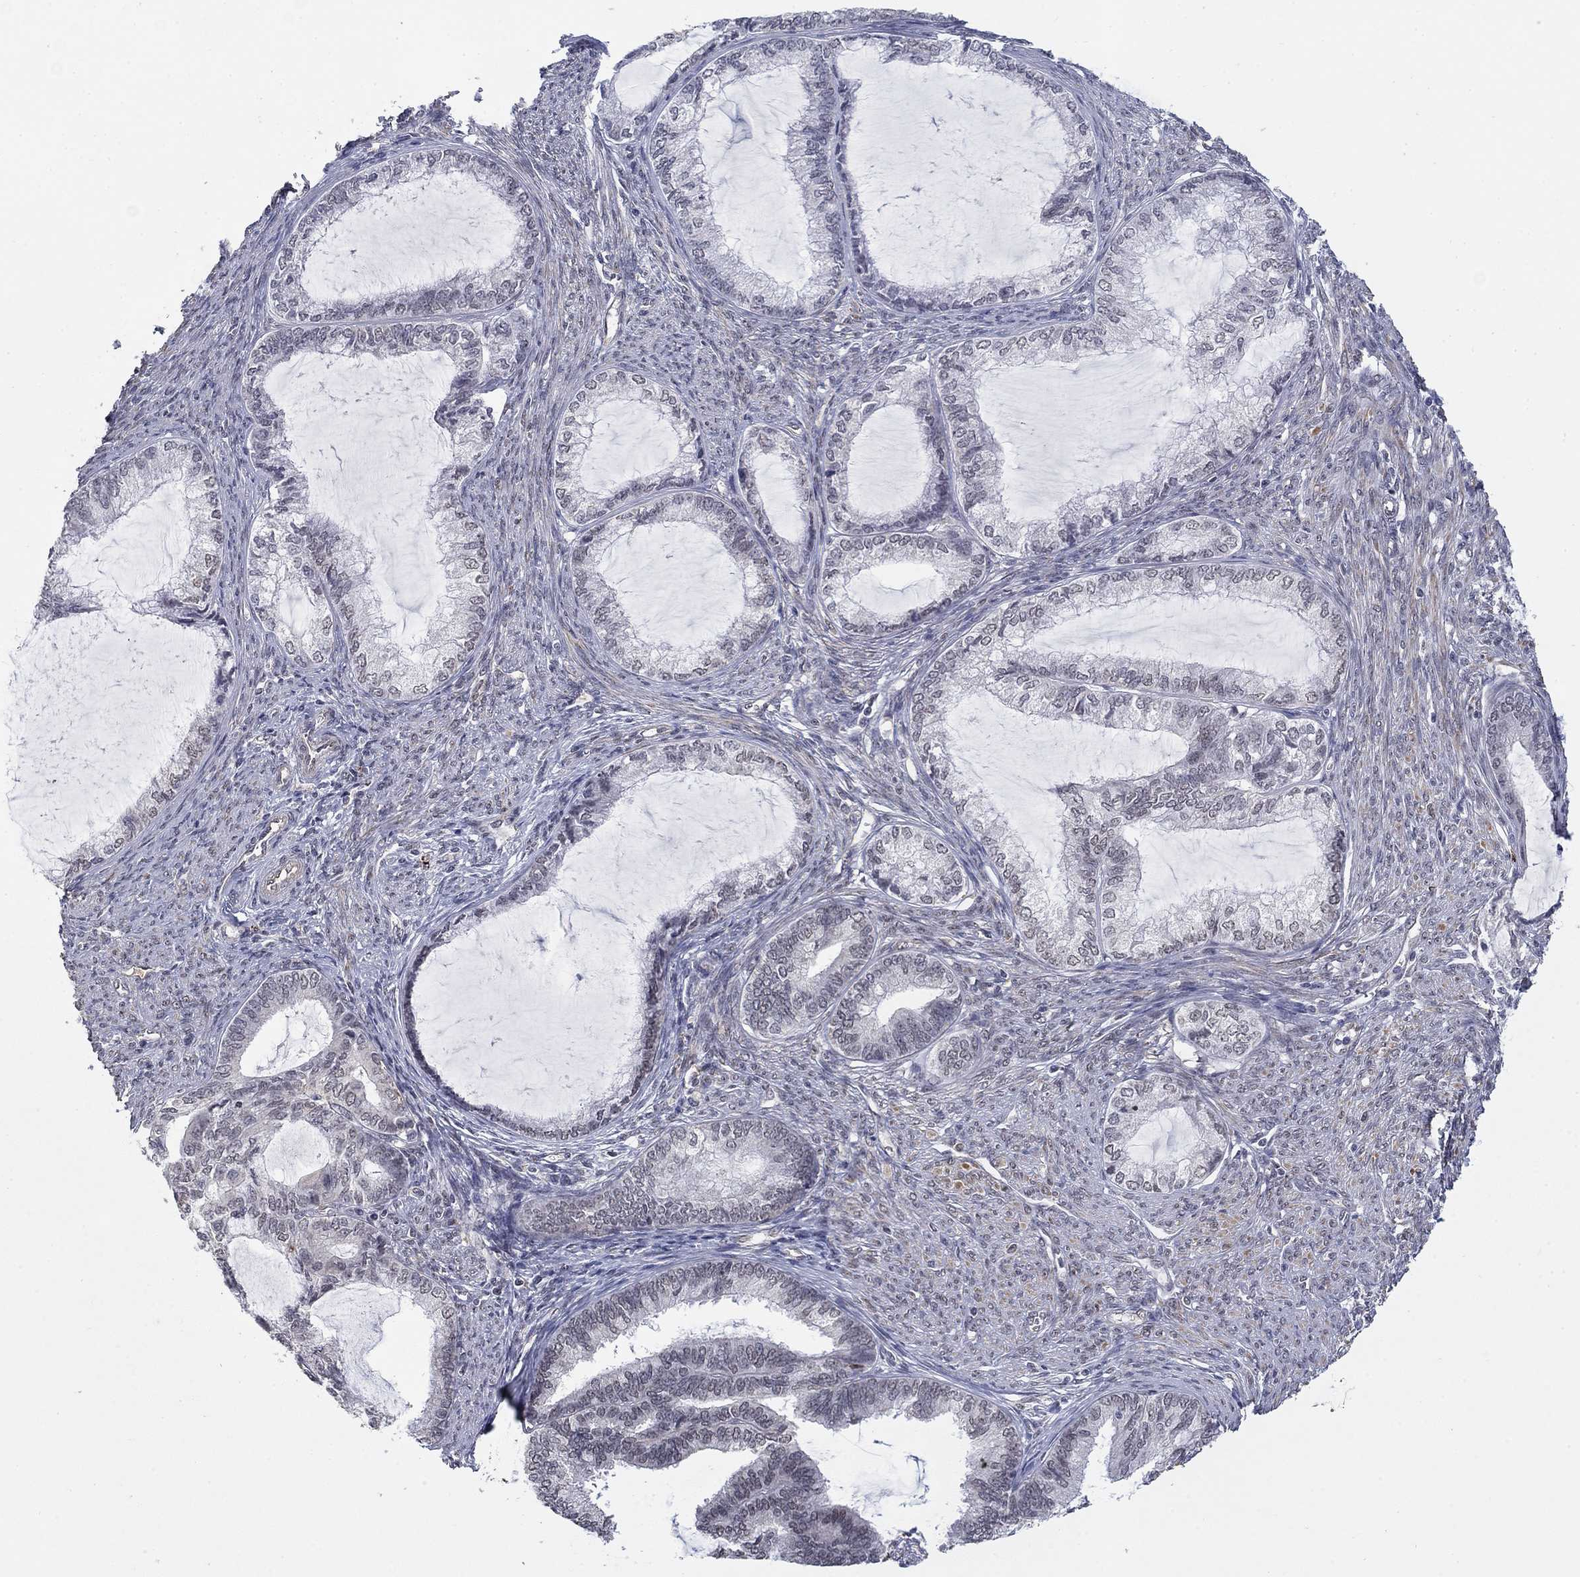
{"staining": {"intensity": "negative", "quantity": "none", "location": "none"}, "tissue": "endometrial cancer", "cell_type": "Tumor cells", "image_type": "cancer", "snomed": [{"axis": "morphology", "description": "Adenocarcinoma, NOS"}, {"axis": "topography", "description": "Endometrium"}], "caption": "The micrograph reveals no significant staining in tumor cells of adenocarcinoma (endometrial). The staining was performed using DAB (3,3'-diaminobenzidine) to visualize the protein expression in brown, while the nuclei were stained in blue with hematoxylin (Magnification: 20x).", "gene": "GRIA3", "patient": {"sex": "female", "age": 86}}